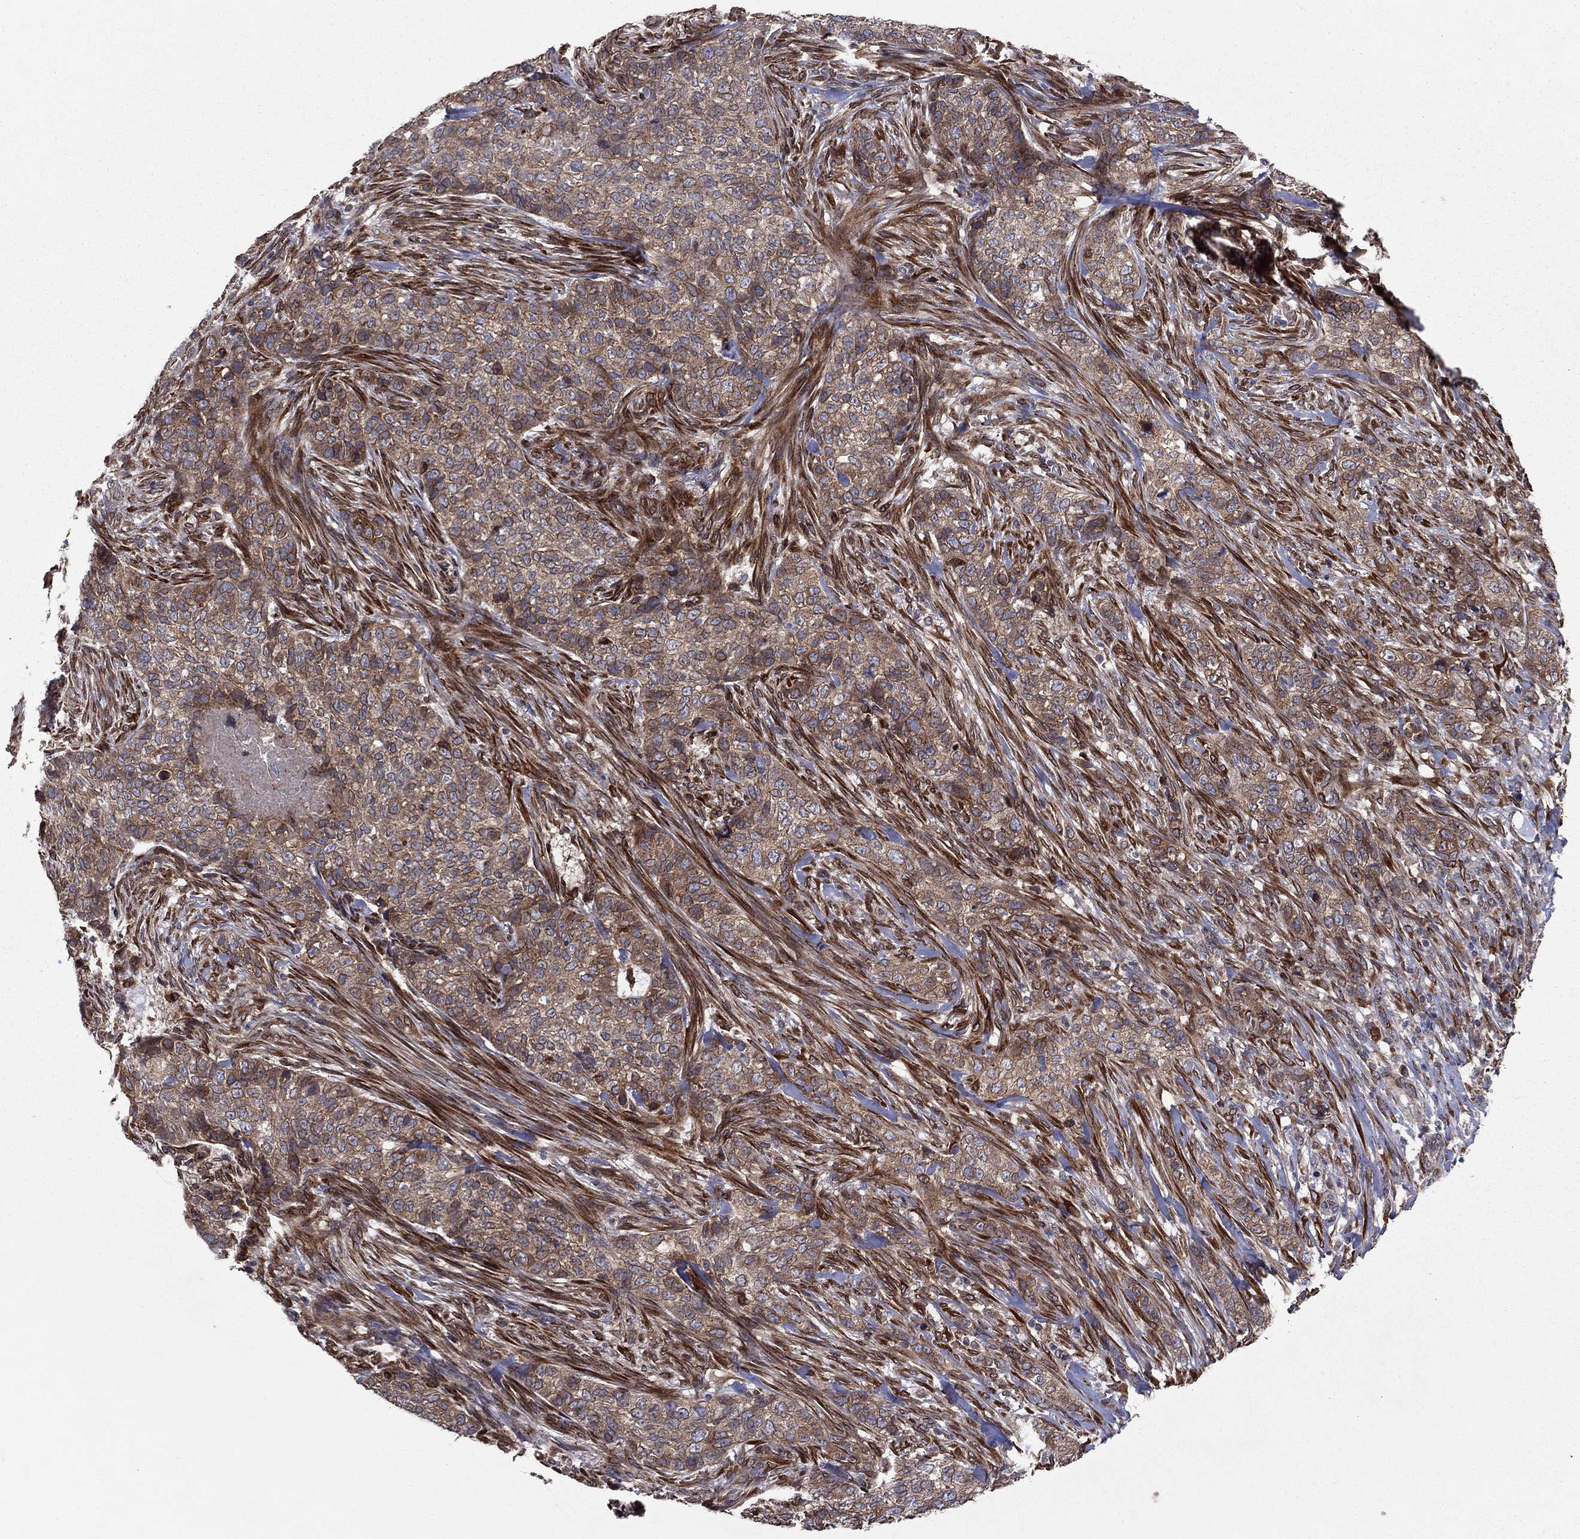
{"staining": {"intensity": "strong", "quantity": "25%-75%", "location": "cytoplasmic/membranous"}, "tissue": "skin cancer", "cell_type": "Tumor cells", "image_type": "cancer", "snomed": [{"axis": "morphology", "description": "Basal cell carcinoma"}, {"axis": "topography", "description": "Skin"}], "caption": "Strong cytoplasmic/membranous positivity is present in about 25%-75% of tumor cells in skin cancer (basal cell carcinoma).", "gene": "YIF1A", "patient": {"sex": "female", "age": 69}}